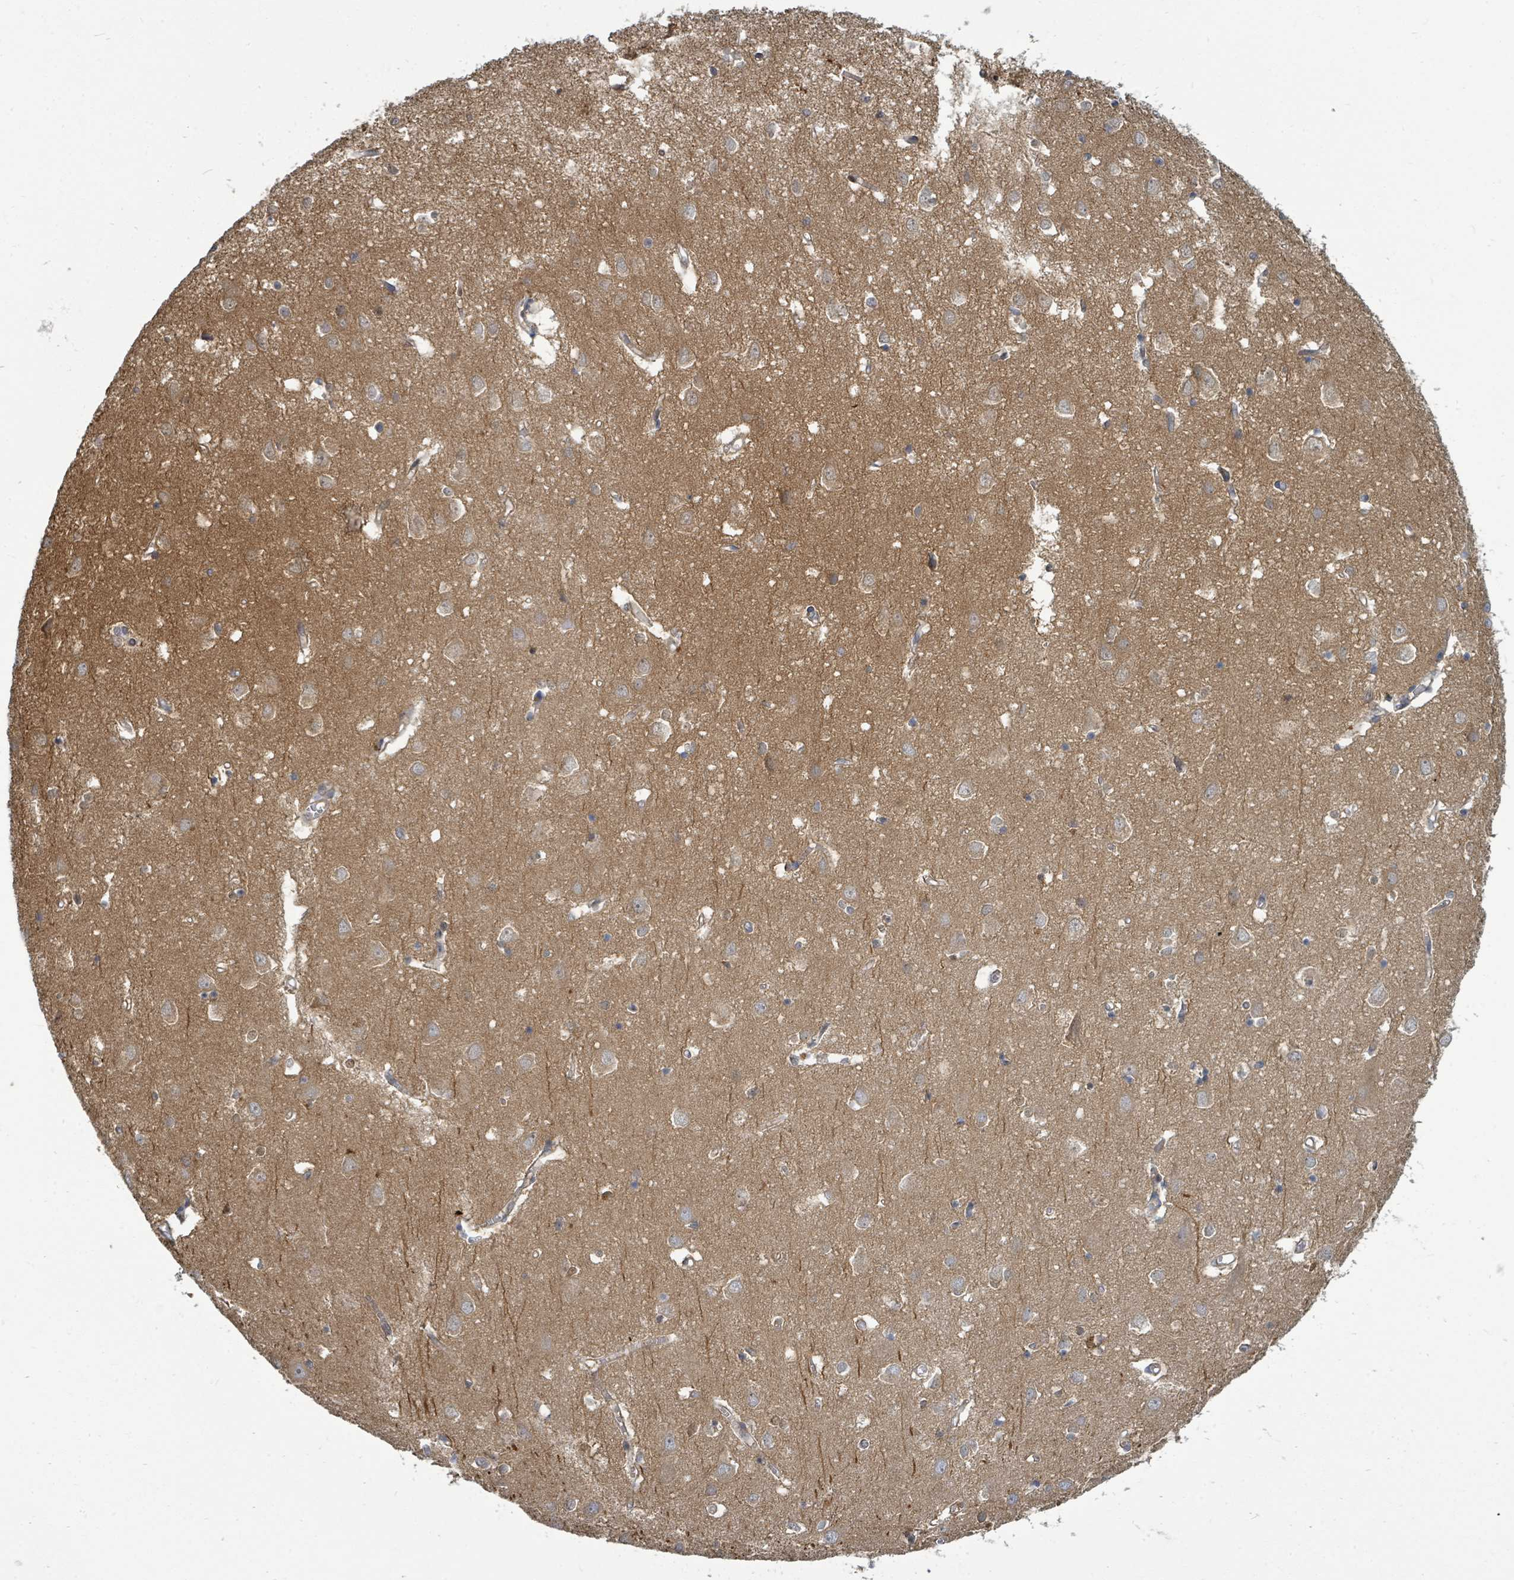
{"staining": {"intensity": "negative", "quantity": "none", "location": "none"}, "tissue": "cerebral cortex", "cell_type": "Endothelial cells", "image_type": "normal", "snomed": [{"axis": "morphology", "description": "Normal tissue, NOS"}, {"axis": "topography", "description": "Cerebral cortex"}], "caption": "Immunohistochemistry histopathology image of normal cerebral cortex: cerebral cortex stained with DAB shows no significant protein positivity in endothelial cells. (IHC, brightfield microscopy, high magnification).", "gene": "TRDMT1", "patient": {"sex": "male", "age": 70}}